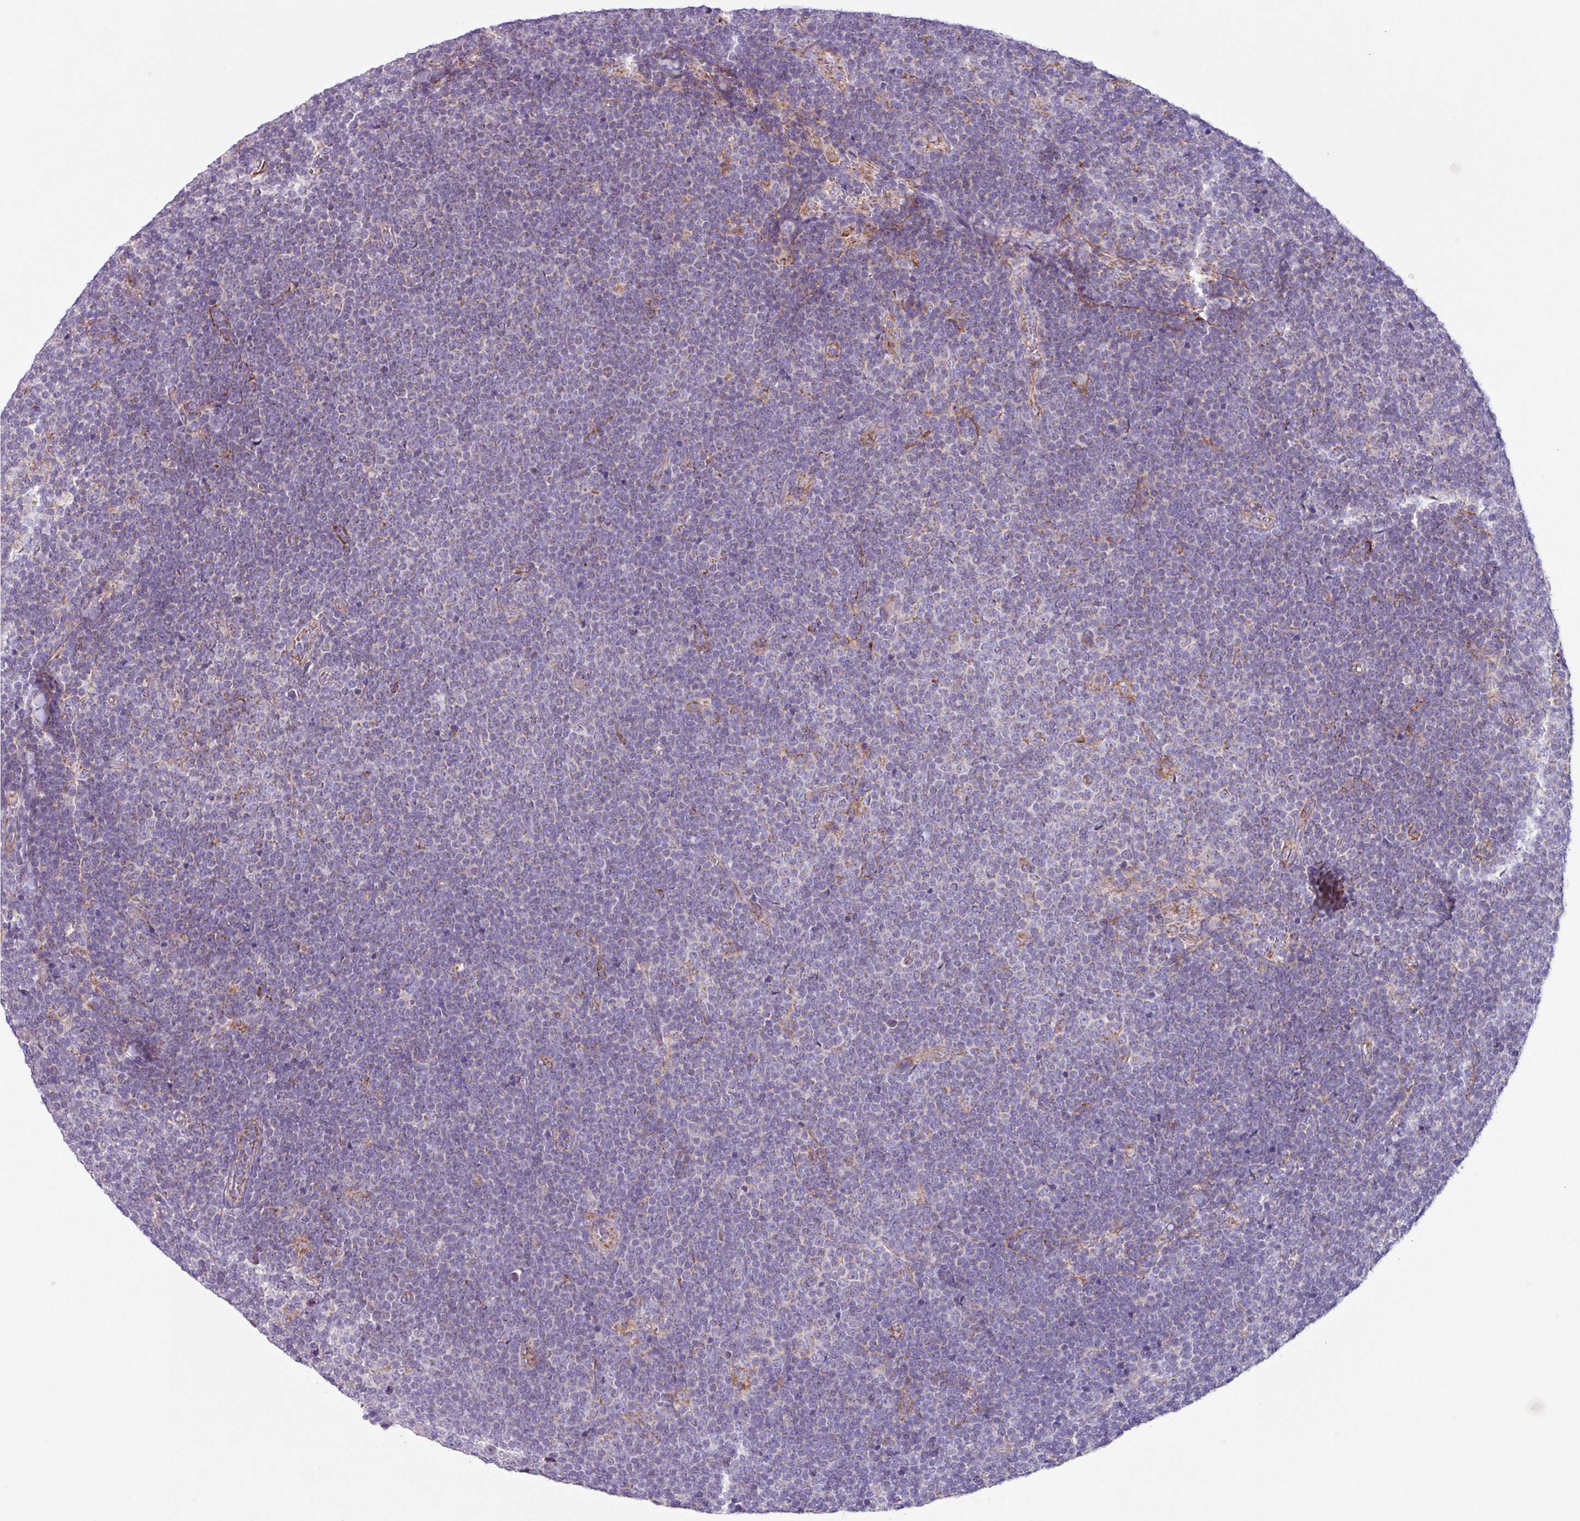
{"staining": {"intensity": "negative", "quantity": "none", "location": "none"}, "tissue": "lymphoma", "cell_type": "Tumor cells", "image_type": "cancer", "snomed": [{"axis": "morphology", "description": "Malignant lymphoma, non-Hodgkin's type, Low grade"}, {"axis": "topography", "description": "Lymph node"}], "caption": "Immunohistochemical staining of low-grade malignant lymphoma, non-Hodgkin's type reveals no significant positivity in tumor cells. The staining was performed using DAB (3,3'-diaminobenzidine) to visualize the protein expression in brown, while the nuclei were stained in blue with hematoxylin (Magnification: 20x).", "gene": "OTULIN", "patient": {"sex": "male", "age": 48}}